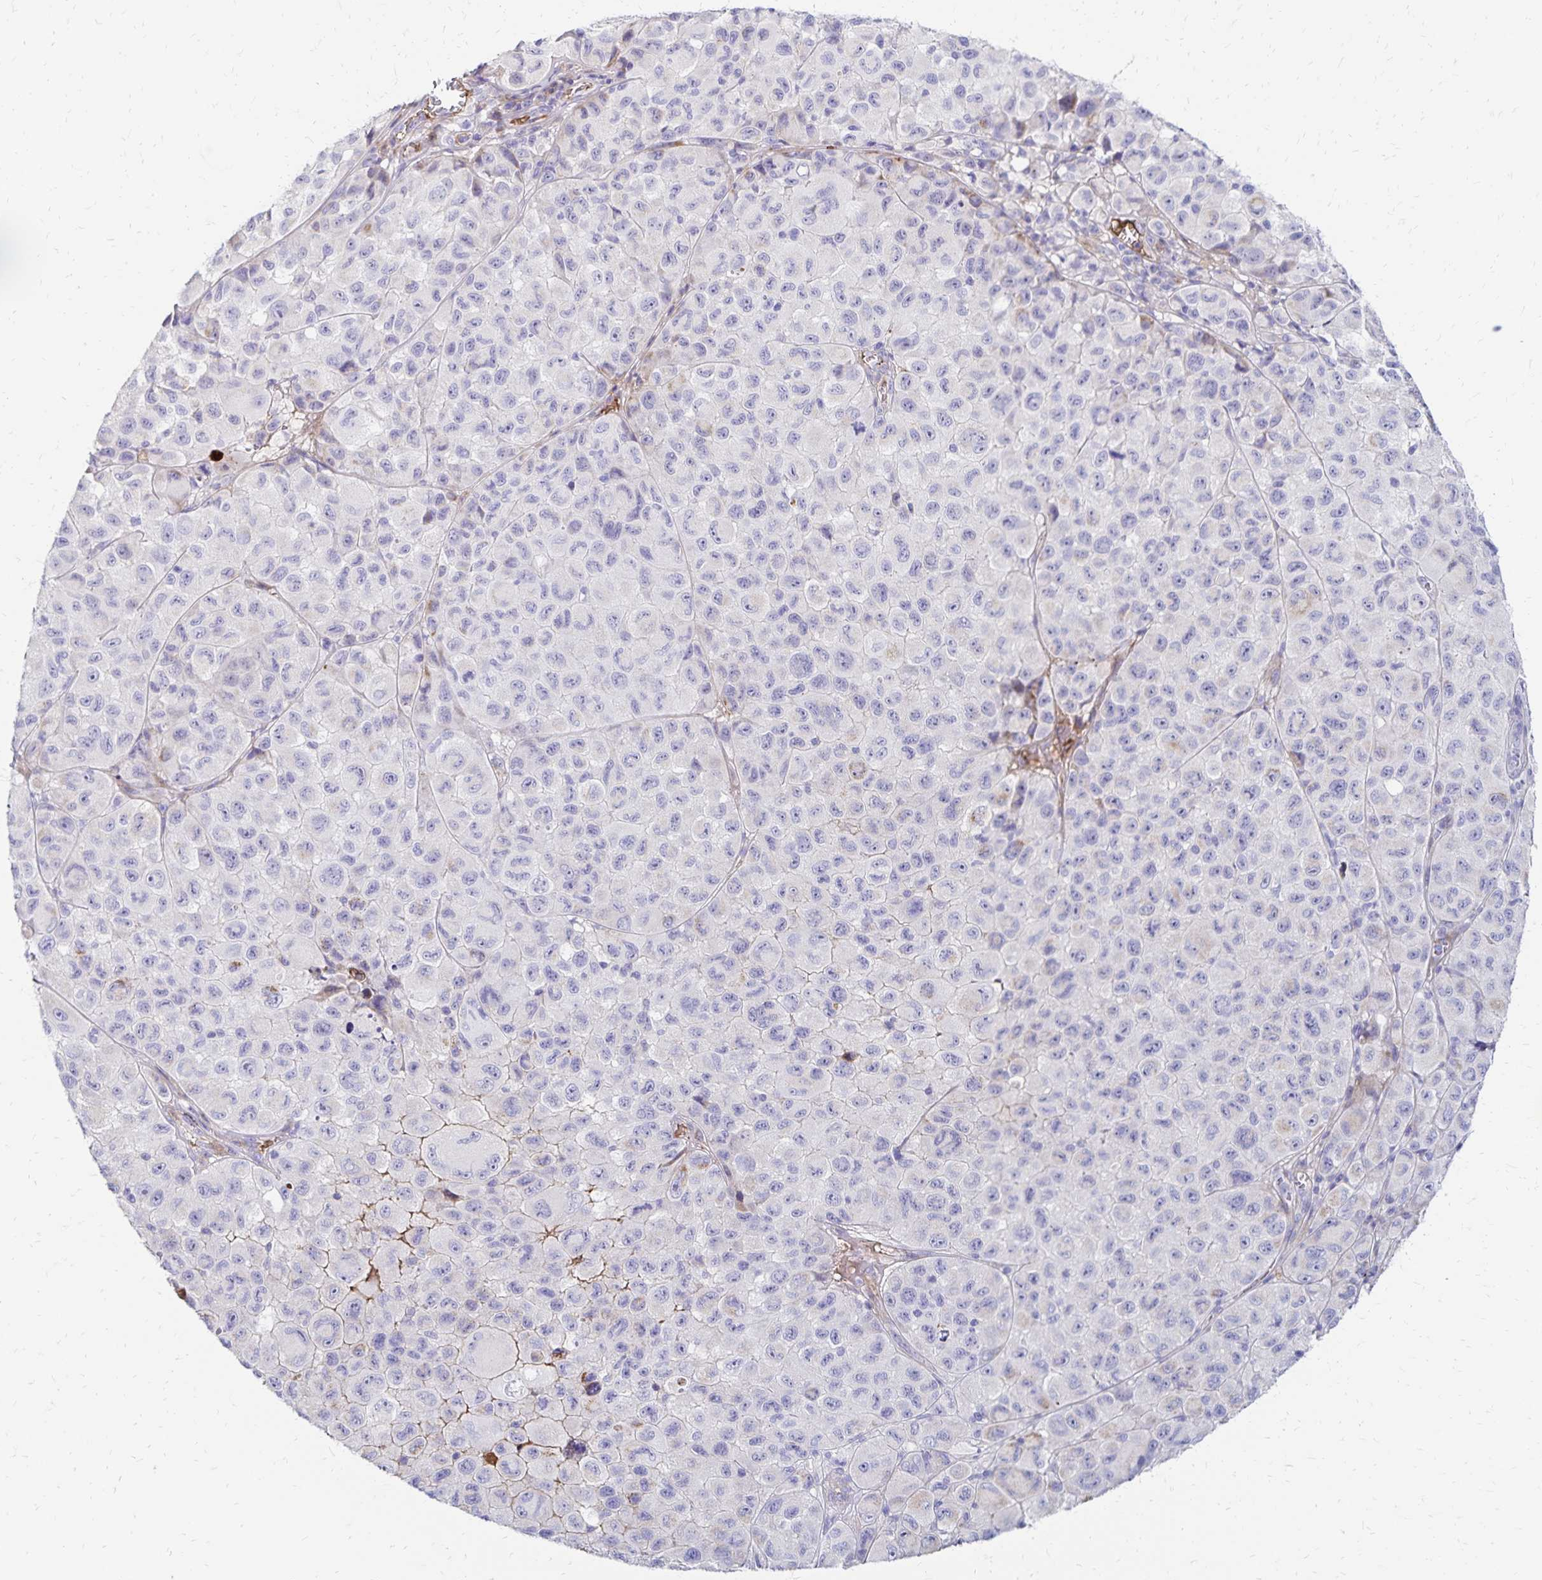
{"staining": {"intensity": "weak", "quantity": "<25%", "location": "cytoplasmic/membranous"}, "tissue": "melanoma", "cell_type": "Tumor cells", "image_type": "cancer", "snomed": [{"axis": "morphology", "description": "Malignant melanoma, NOS"}, {"axis": "topography", "description": "Skin"}], "caption": "IHC micrograph of neoplastic tissue: human malignant melanoma stained with DAB (3,3'-diaminobenzidine) displays no significant protein expression in tumor cells.", "gene": "NECAP1", "patient": {"sex": "male", "age": 93}}